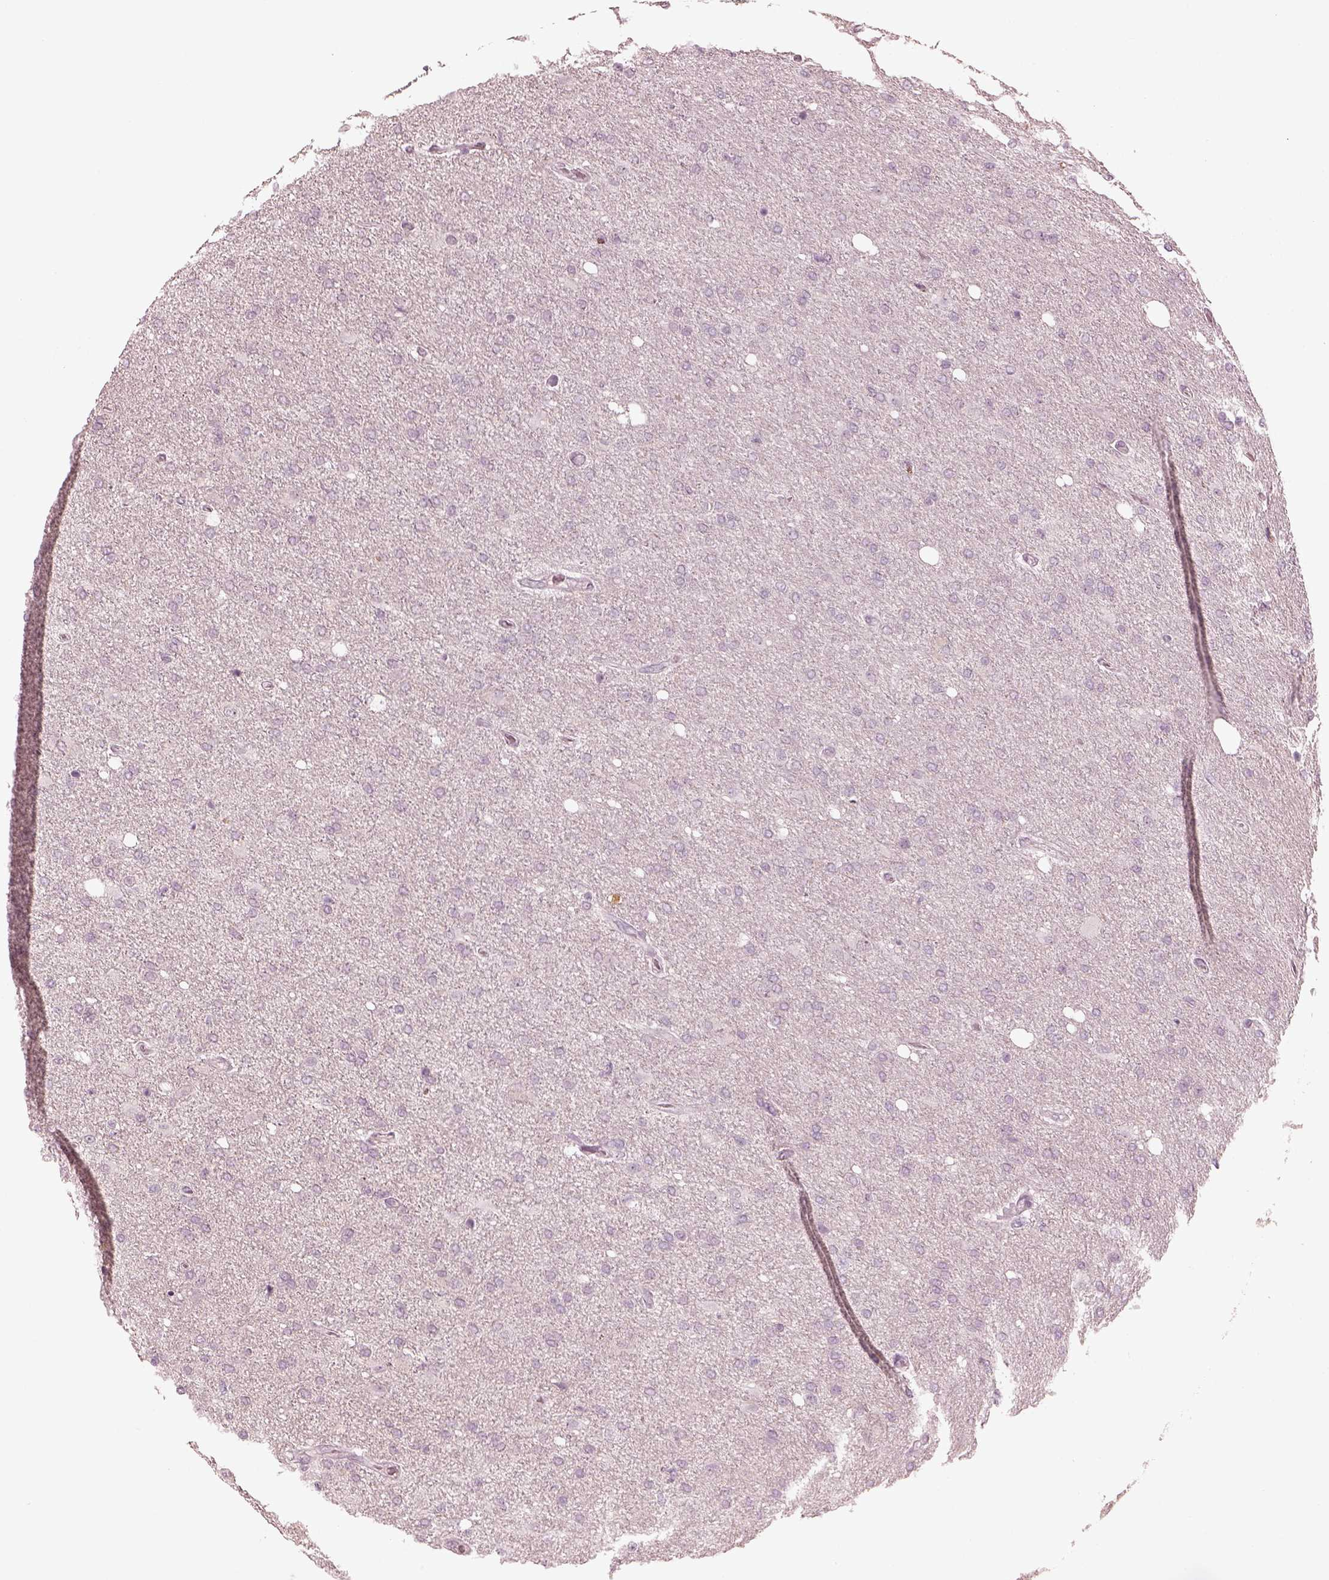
{"staining": {"intensity": "negative", "quantity": "none", "location": "none"}, "tissue": "glioma", "cell_type": "Tumor cells", "image_type": "cancer", "snomed": [{"axis": "morphology", "description": "Glioma, malignant, High grade"}, {"axis": "topography", "description": "Cerebral cortex"}], "caption": "This is a micrograph of immunohistochemistry (IHC) staining of glioma, which shows no positivity in tumor cells.", "gene": "CCDC170", "patient": {"sex": "male", "age": 70}}